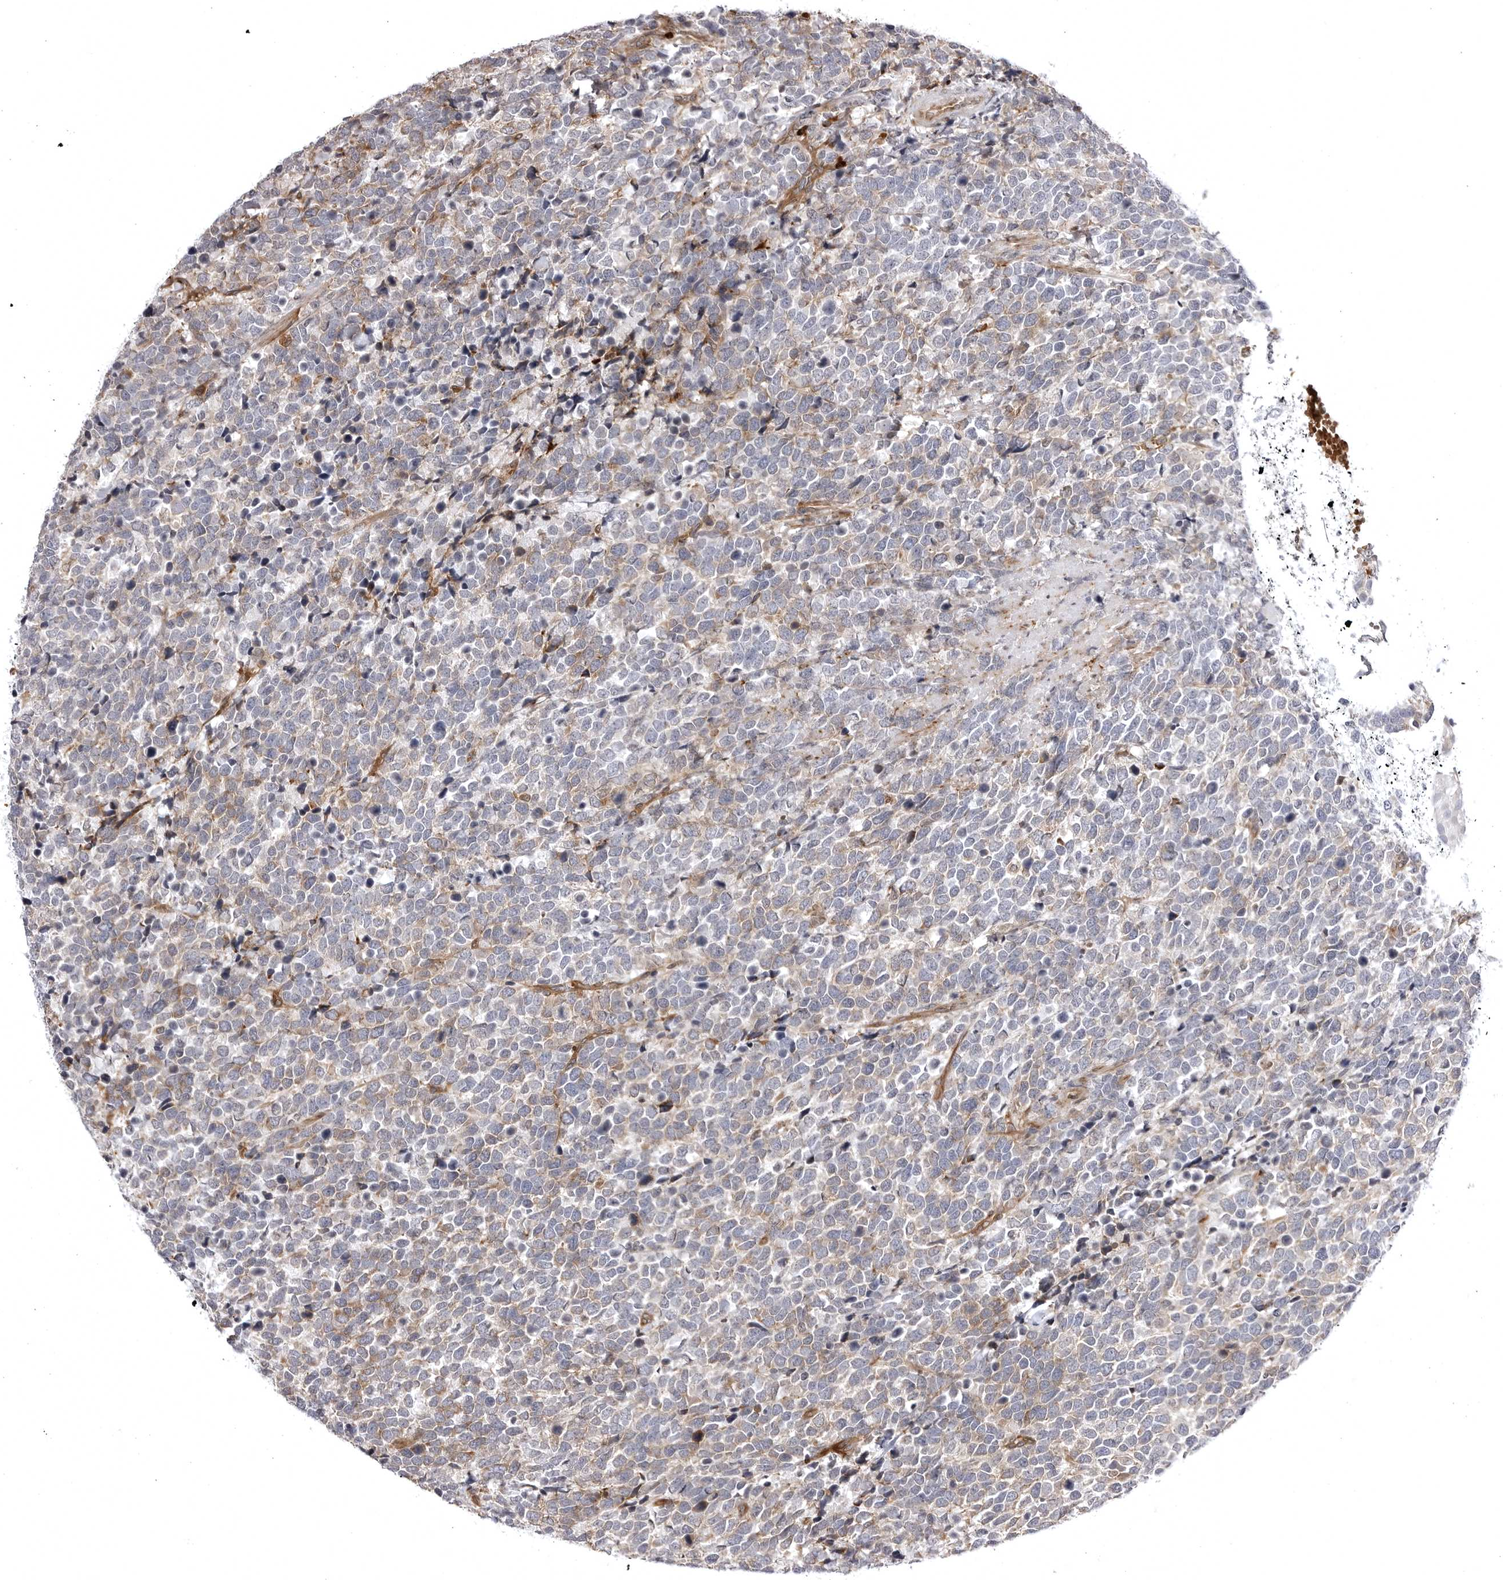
{"staining": {"intensity": "weak", "quantity": ">75%", "location": "cytoplasmic/membranous"}, "tissue": "urothelial cancer", "cell_type": "Tumor cells", "image_type": "cancer", "snomed": [{"axis": "morphology", "description": "Urothelial carcinoma, High grade"}, {"axis": "topography", "description": "Urinary bladder"}], "caption": "The micrograph reveals immunohistochemical staining of urothelial cancer. There is weak cytoplasmic/membranous staining is present in approximately >75% of tumor cells.", "gene": "ARL5A", "patient": {"sex": "female", "age": 82}}